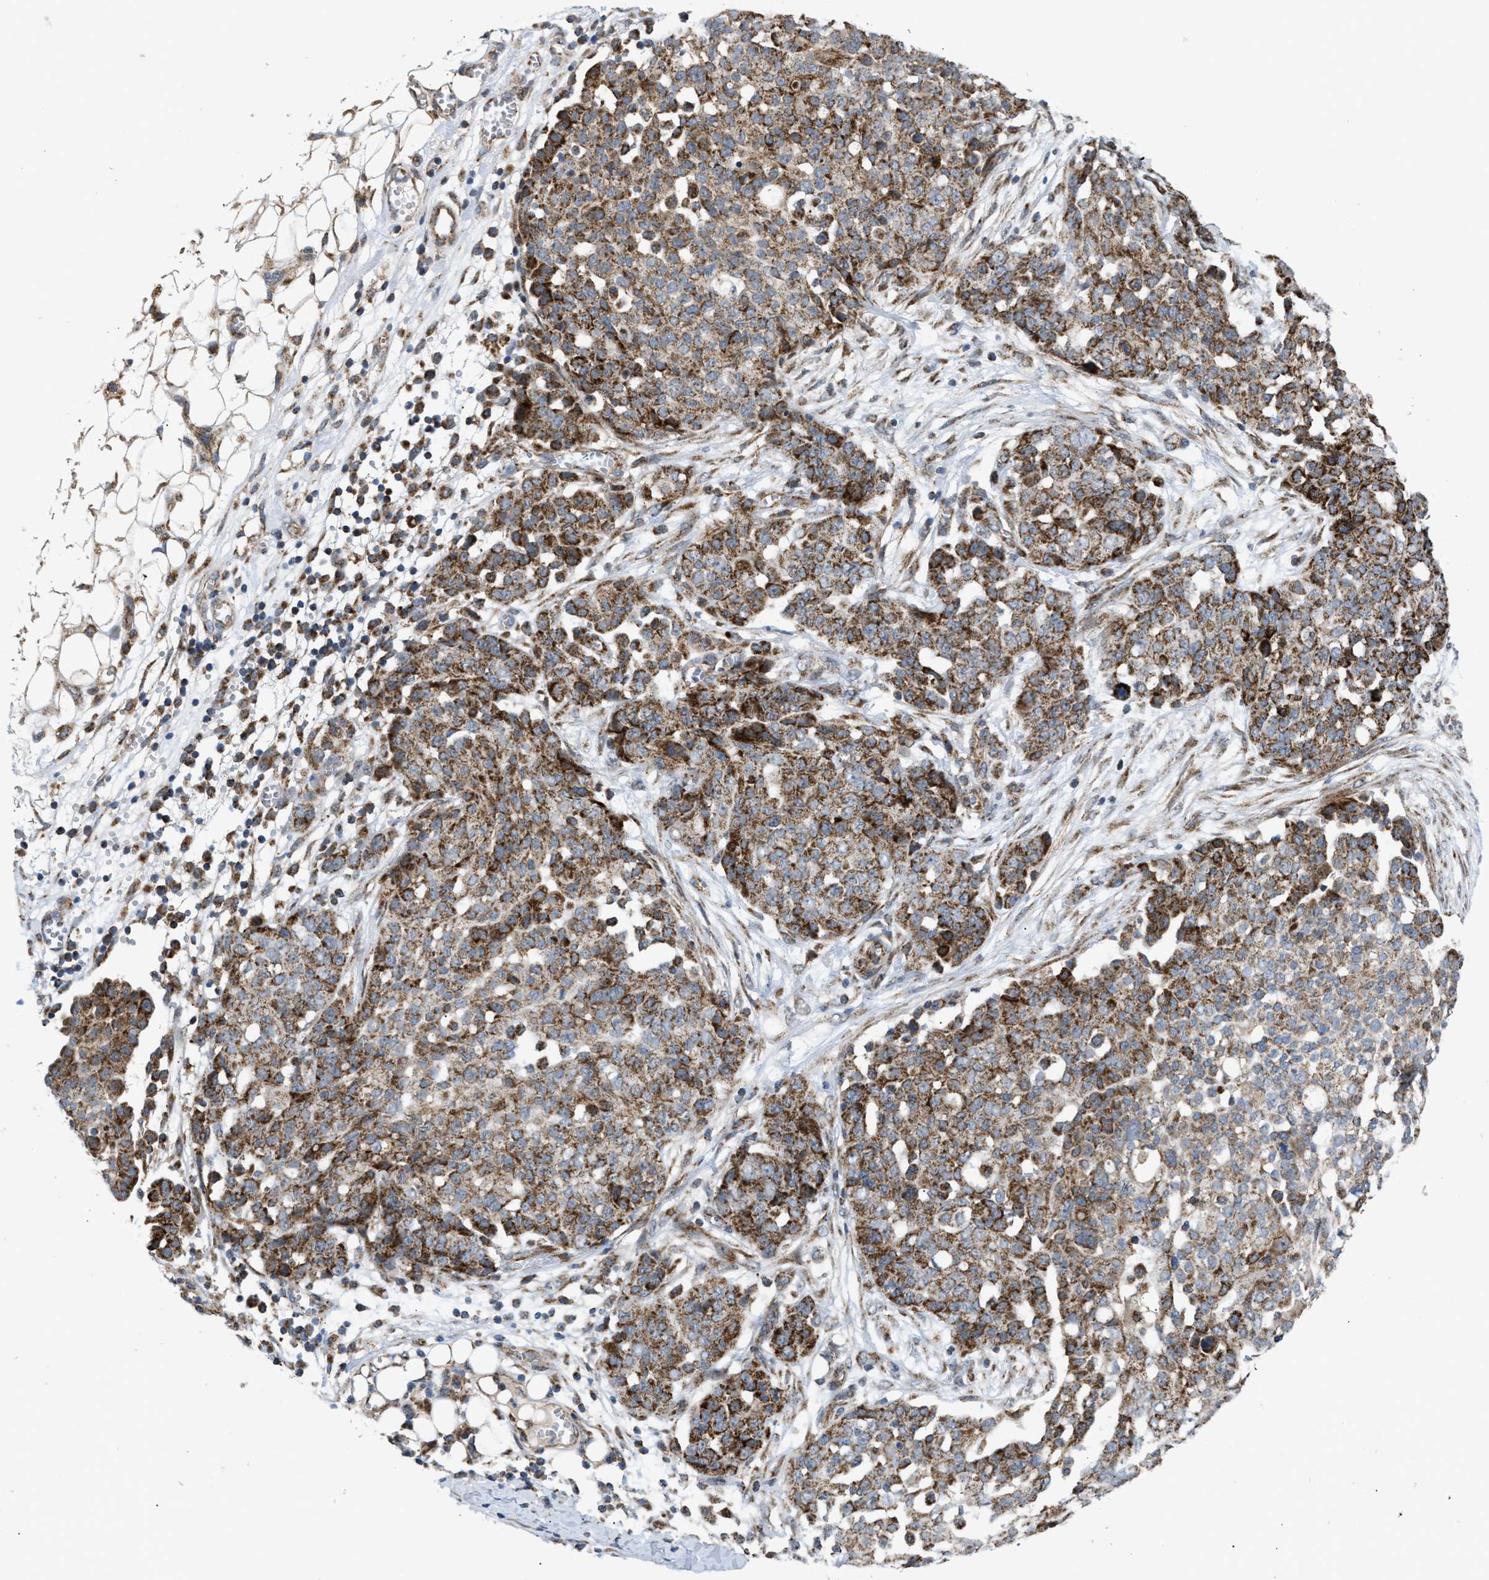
{"staining": {"intensity": "moderate", "quantity": ">75%", "location": "cytoplasmic/membranous"}, "tissue": "ovarian cancer", "cell_type": "Tumor cells", "image_type": "cancer", "snomed": [{"axis": "morphology", "description": "Cystadenocarcinoma, serous, NOS"}, {"axis": "topography", "description": "Soft tissue"}, {"axis": "topography", "description": "Ovary"}], "caption": "Immunohistochemical staining of human ovarian serous cystadenocarcinoma demonstrates medium levels of moderate cytoplasmic/membranous expression in about >75% of tumor cells.", "gene": "TACO1", "patient": {"sex": "female", "age": 57}}